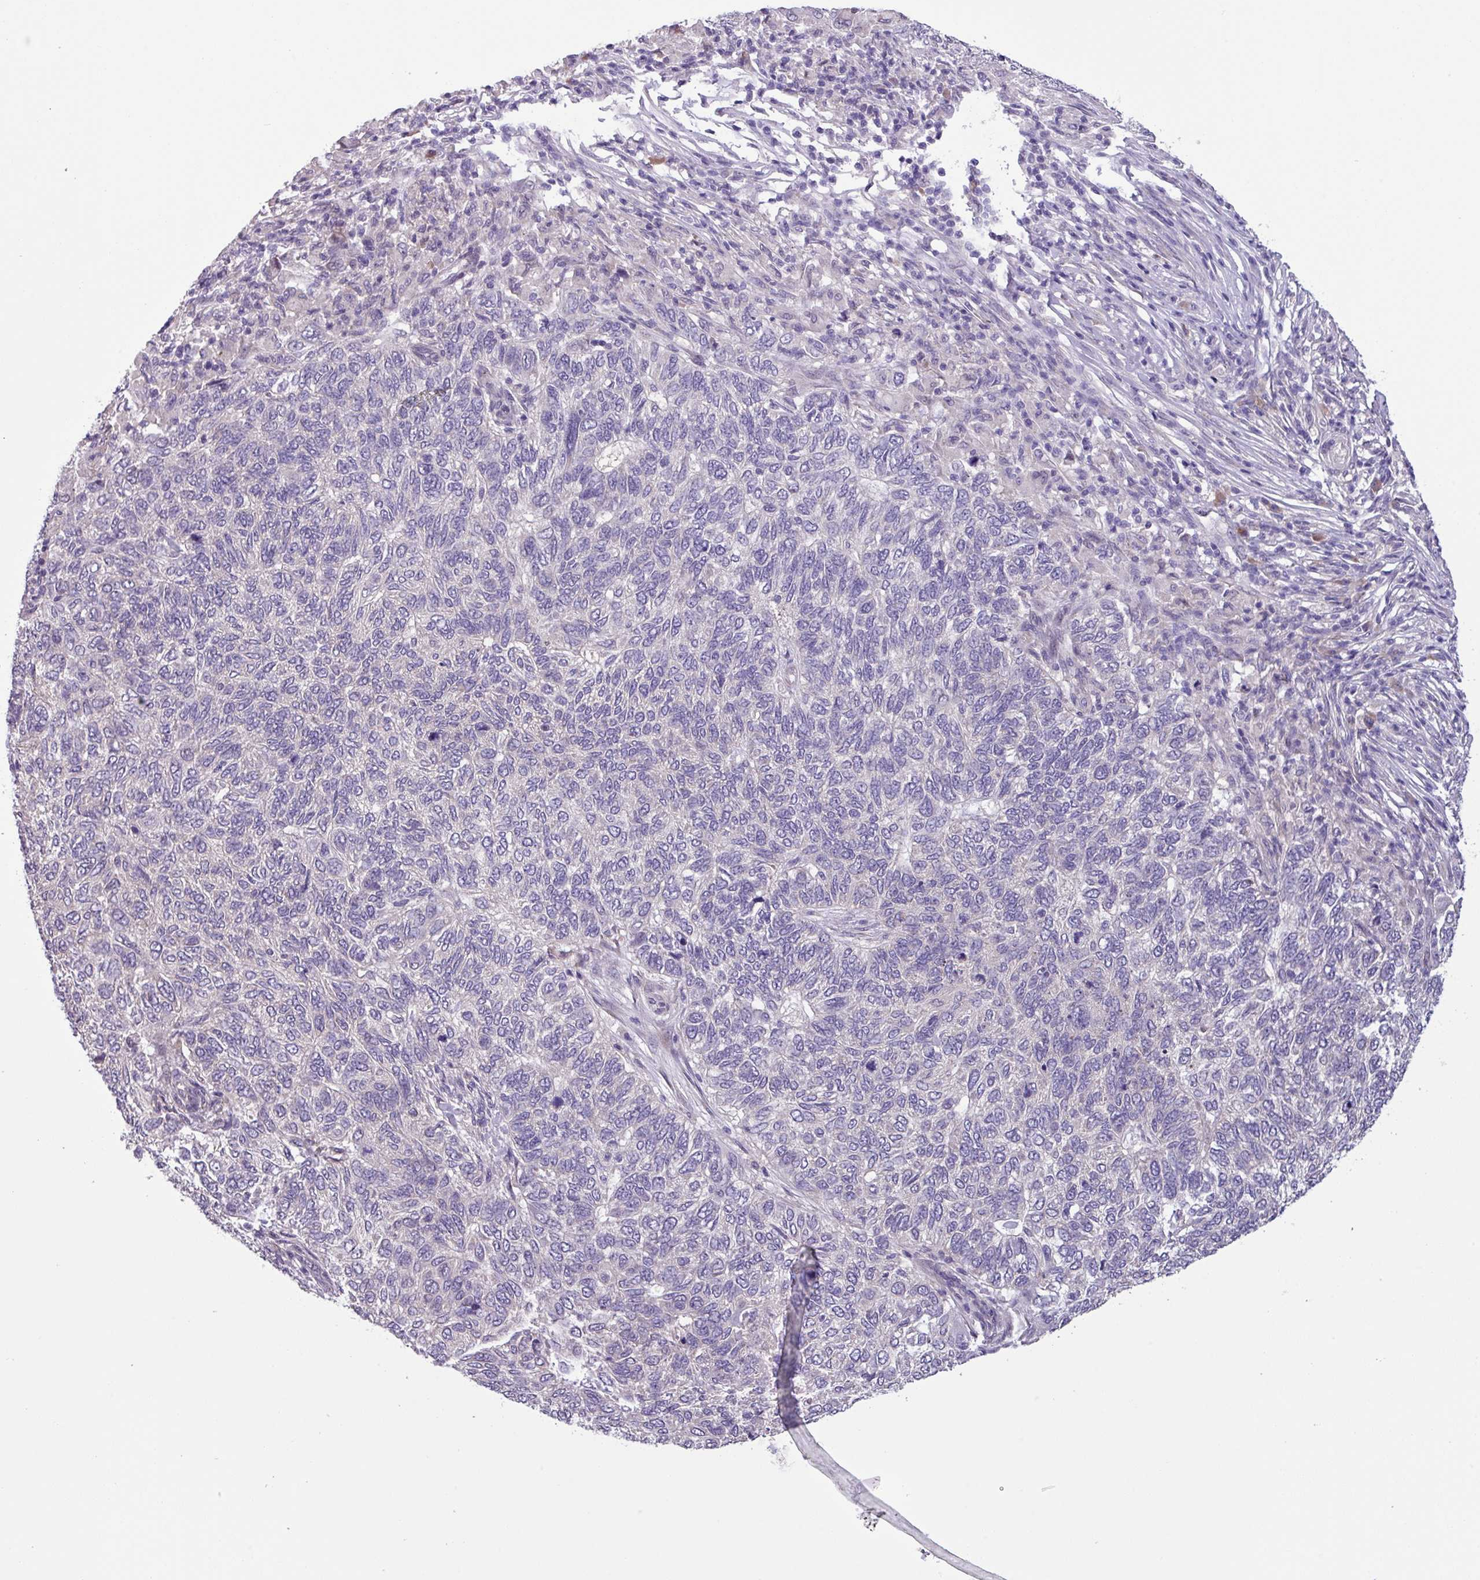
{"staining": {"intensity": "negative", "quantity": "none", "location": "none"}, "tissue": "skin cancer", "cell_type": "Tumor cells", "image_type": "cancer", "snomed": [{"axis": "morphology", "description": "Basal cell carcinoma"}, {"axis": "topography", "description": "Skin"}], "caption": "Immunohistochemical staining of basal cell carcinoma (skin) displays no significant expression in tumor cells.", "gene": "C20orf27", "patient": {"sex": "female", "age": 65}}